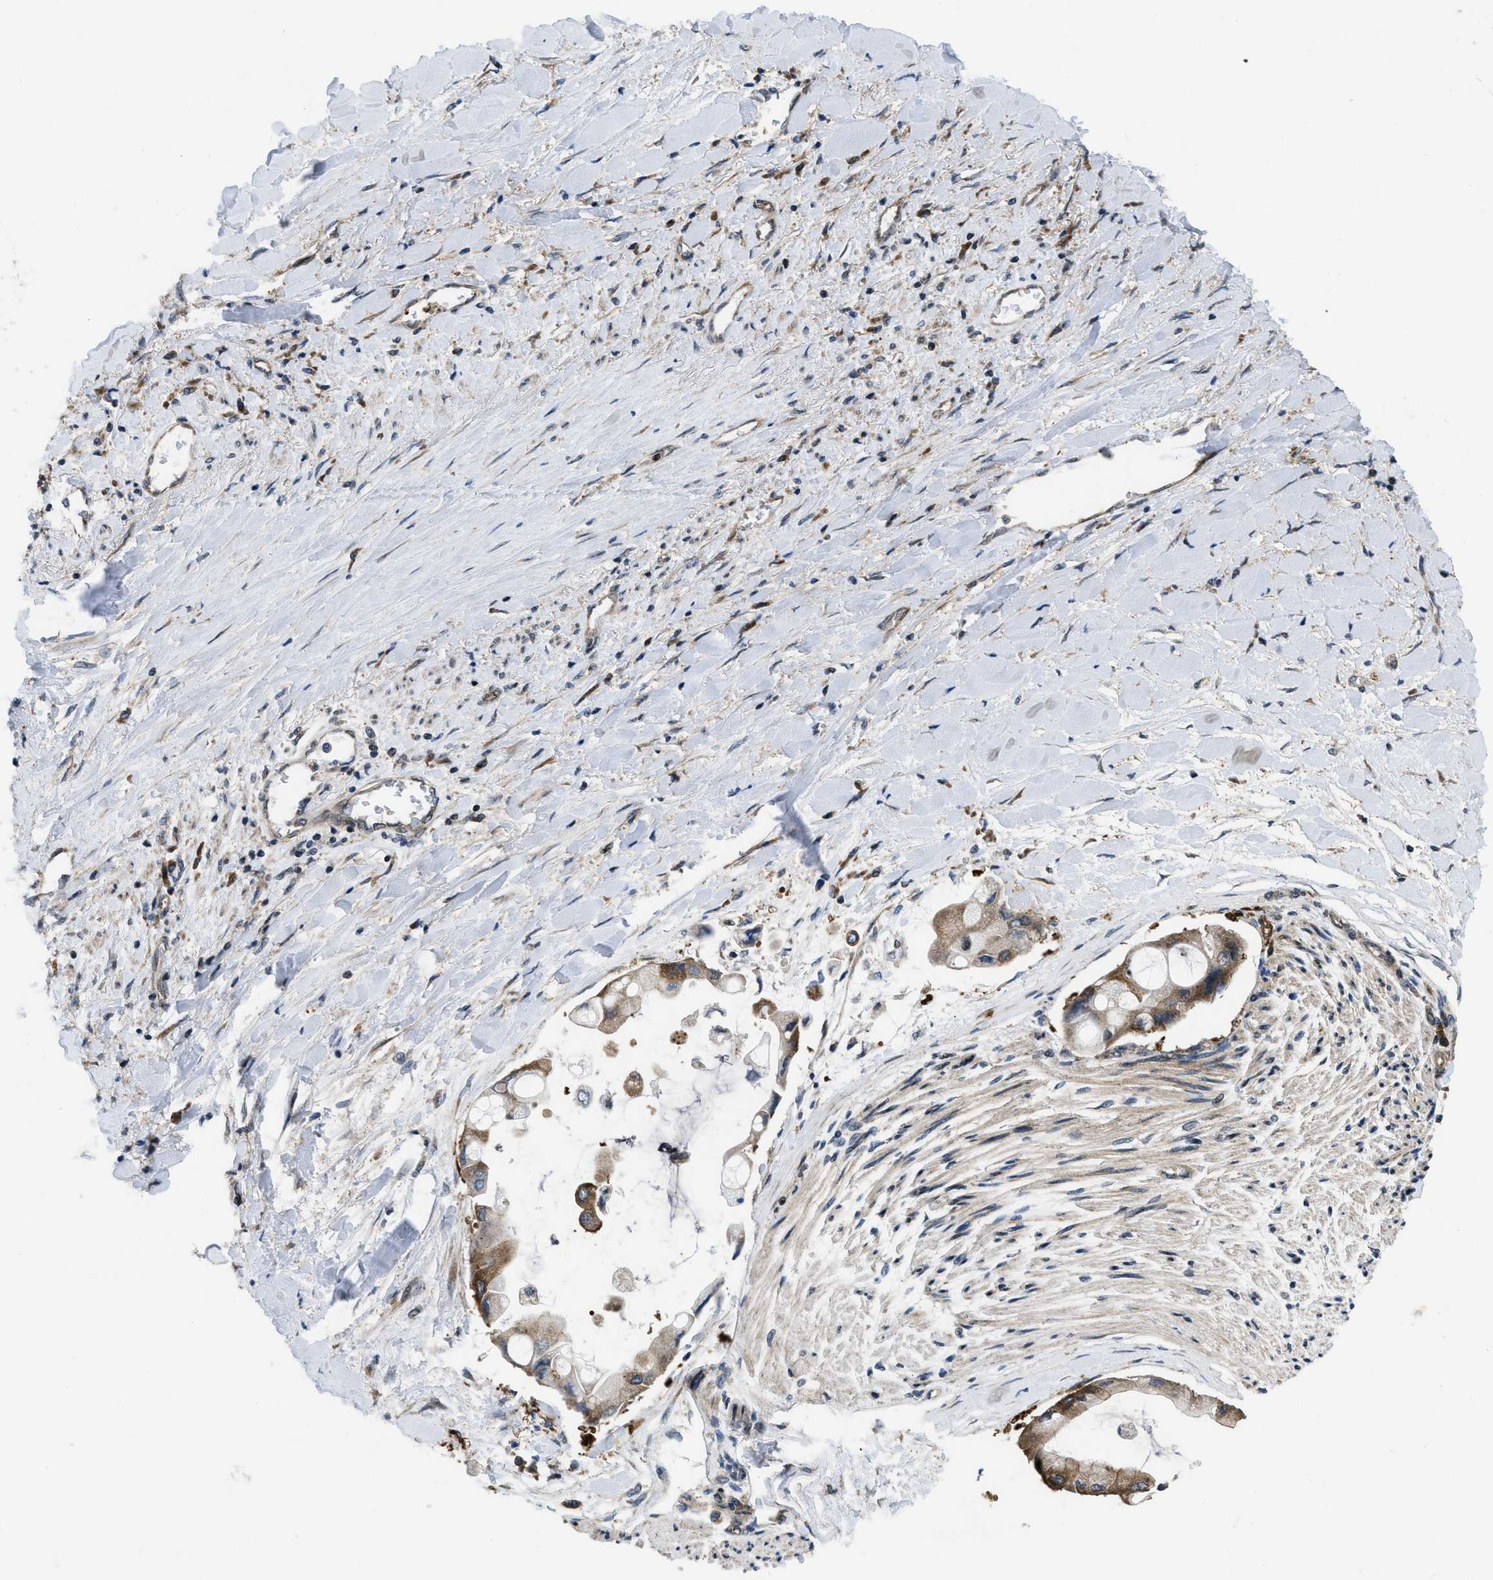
{"staining": {"intensity": "moderate", "quantity": ">75%", "location": "cytoplasmic/membranous"}, "tissue": "liver cancer", "cell_type": "Tumor cells", "image_type": "cancer", "snomed": [{"axis": "morphology", "description": "Cholangiocarcinoma"}, {"axis": "topography", "description": "Liver"}], "caption": "Cholangiocarcinoma (liver) stained with a protein marker exhibits moderate staining in tumor cells.", "gene": "PPP2CB", "patient": {"sex": "male", "age": 50}}